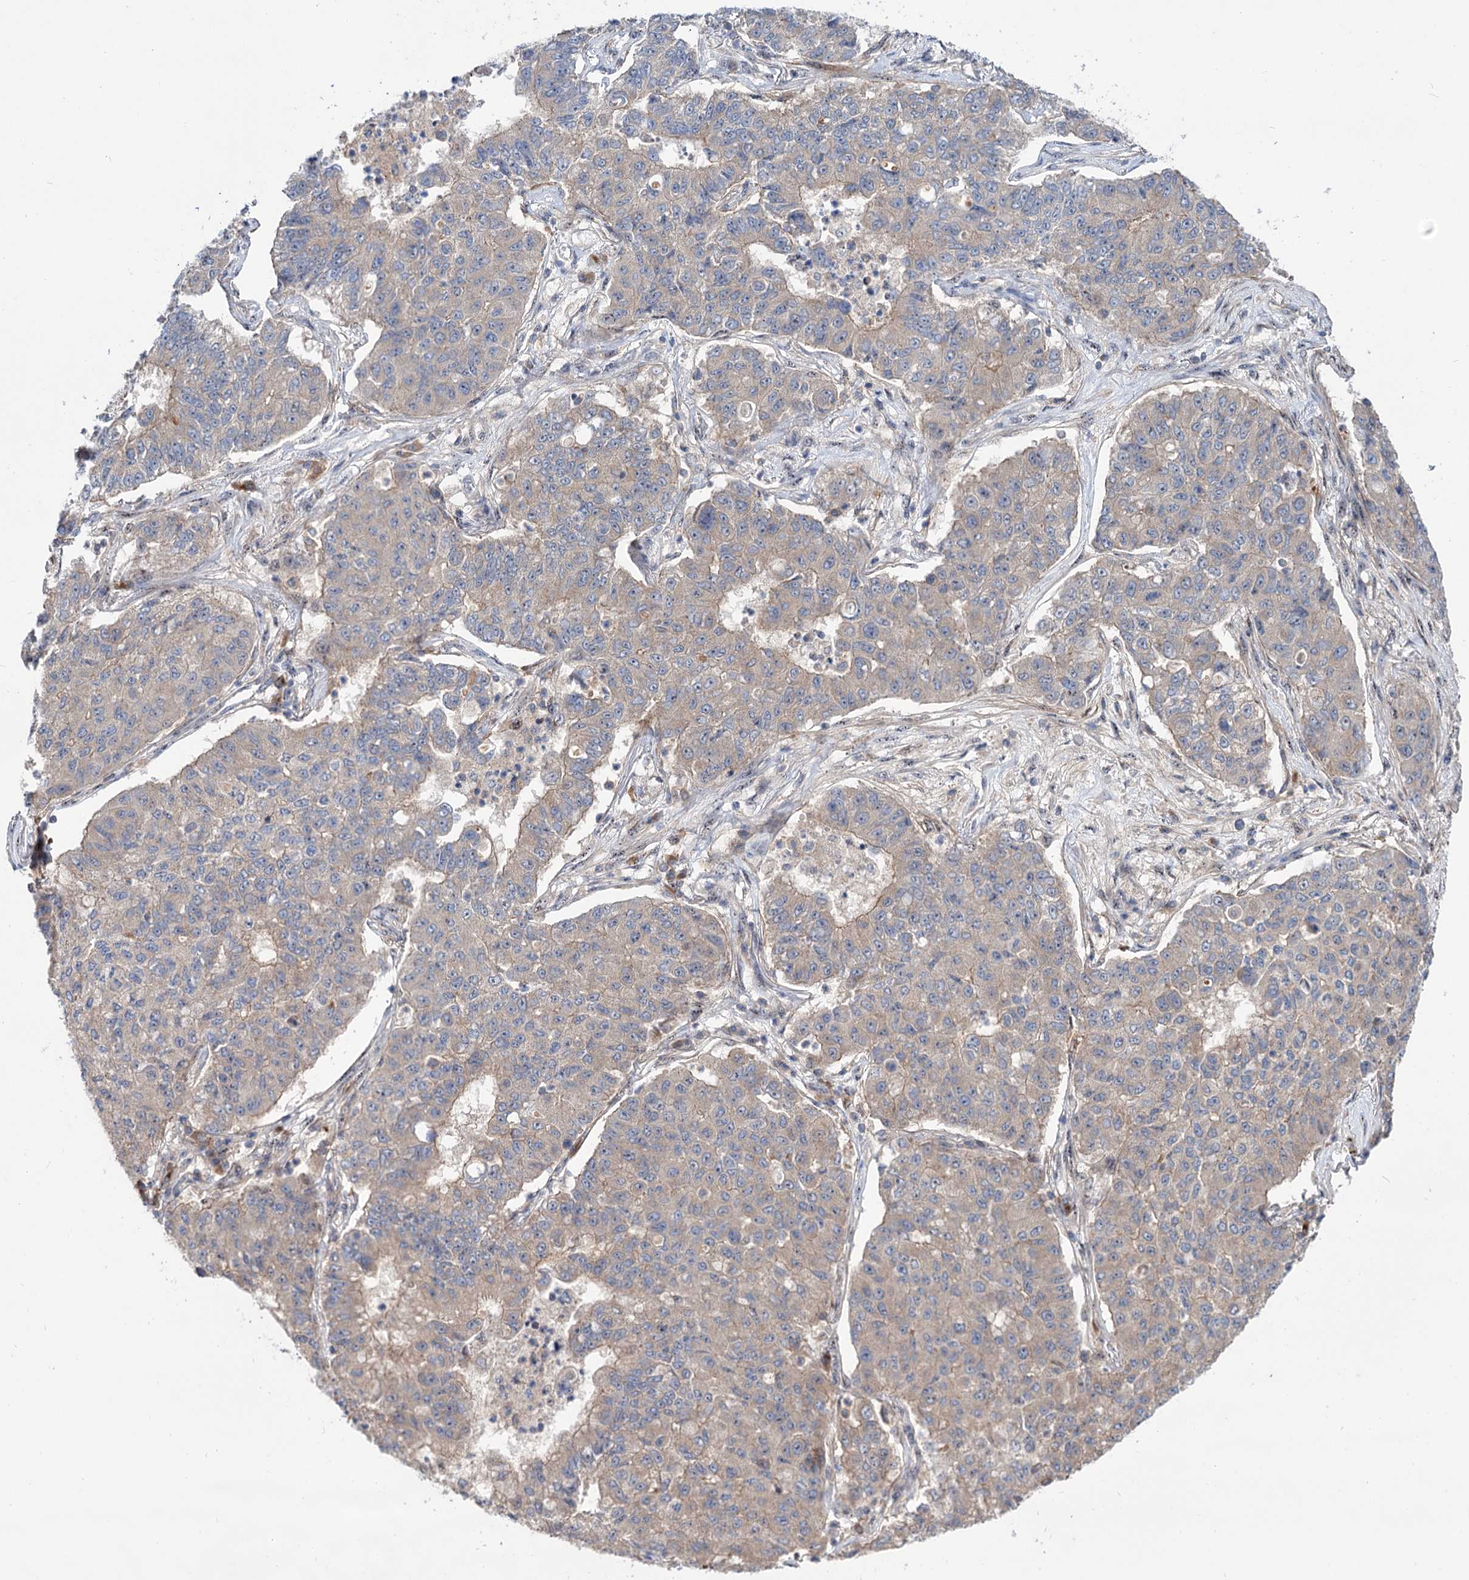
{"staining": {"intensity": "weak", "quantity": "25%-75%", "location": "cytoplasmic/membranous"}, "tissue": "lung cancer", "cell_type": "Tumor cells", "image_type": "cancer", "snomed": [{"axis": "morphology", "description": "Squamous cell carcinoma, NOS"}, {"axis": "topography", "description": "Lung"}], "caption": "Immunohistochemical staining of human squamous cell carcinoma (lung) shows low levels of weak cytoplasmic/membranous protein staining in approximately 25%-75% of tumor cells.", "gene": "SEC24A", "patient": {"sex": "male", "age": 74}}